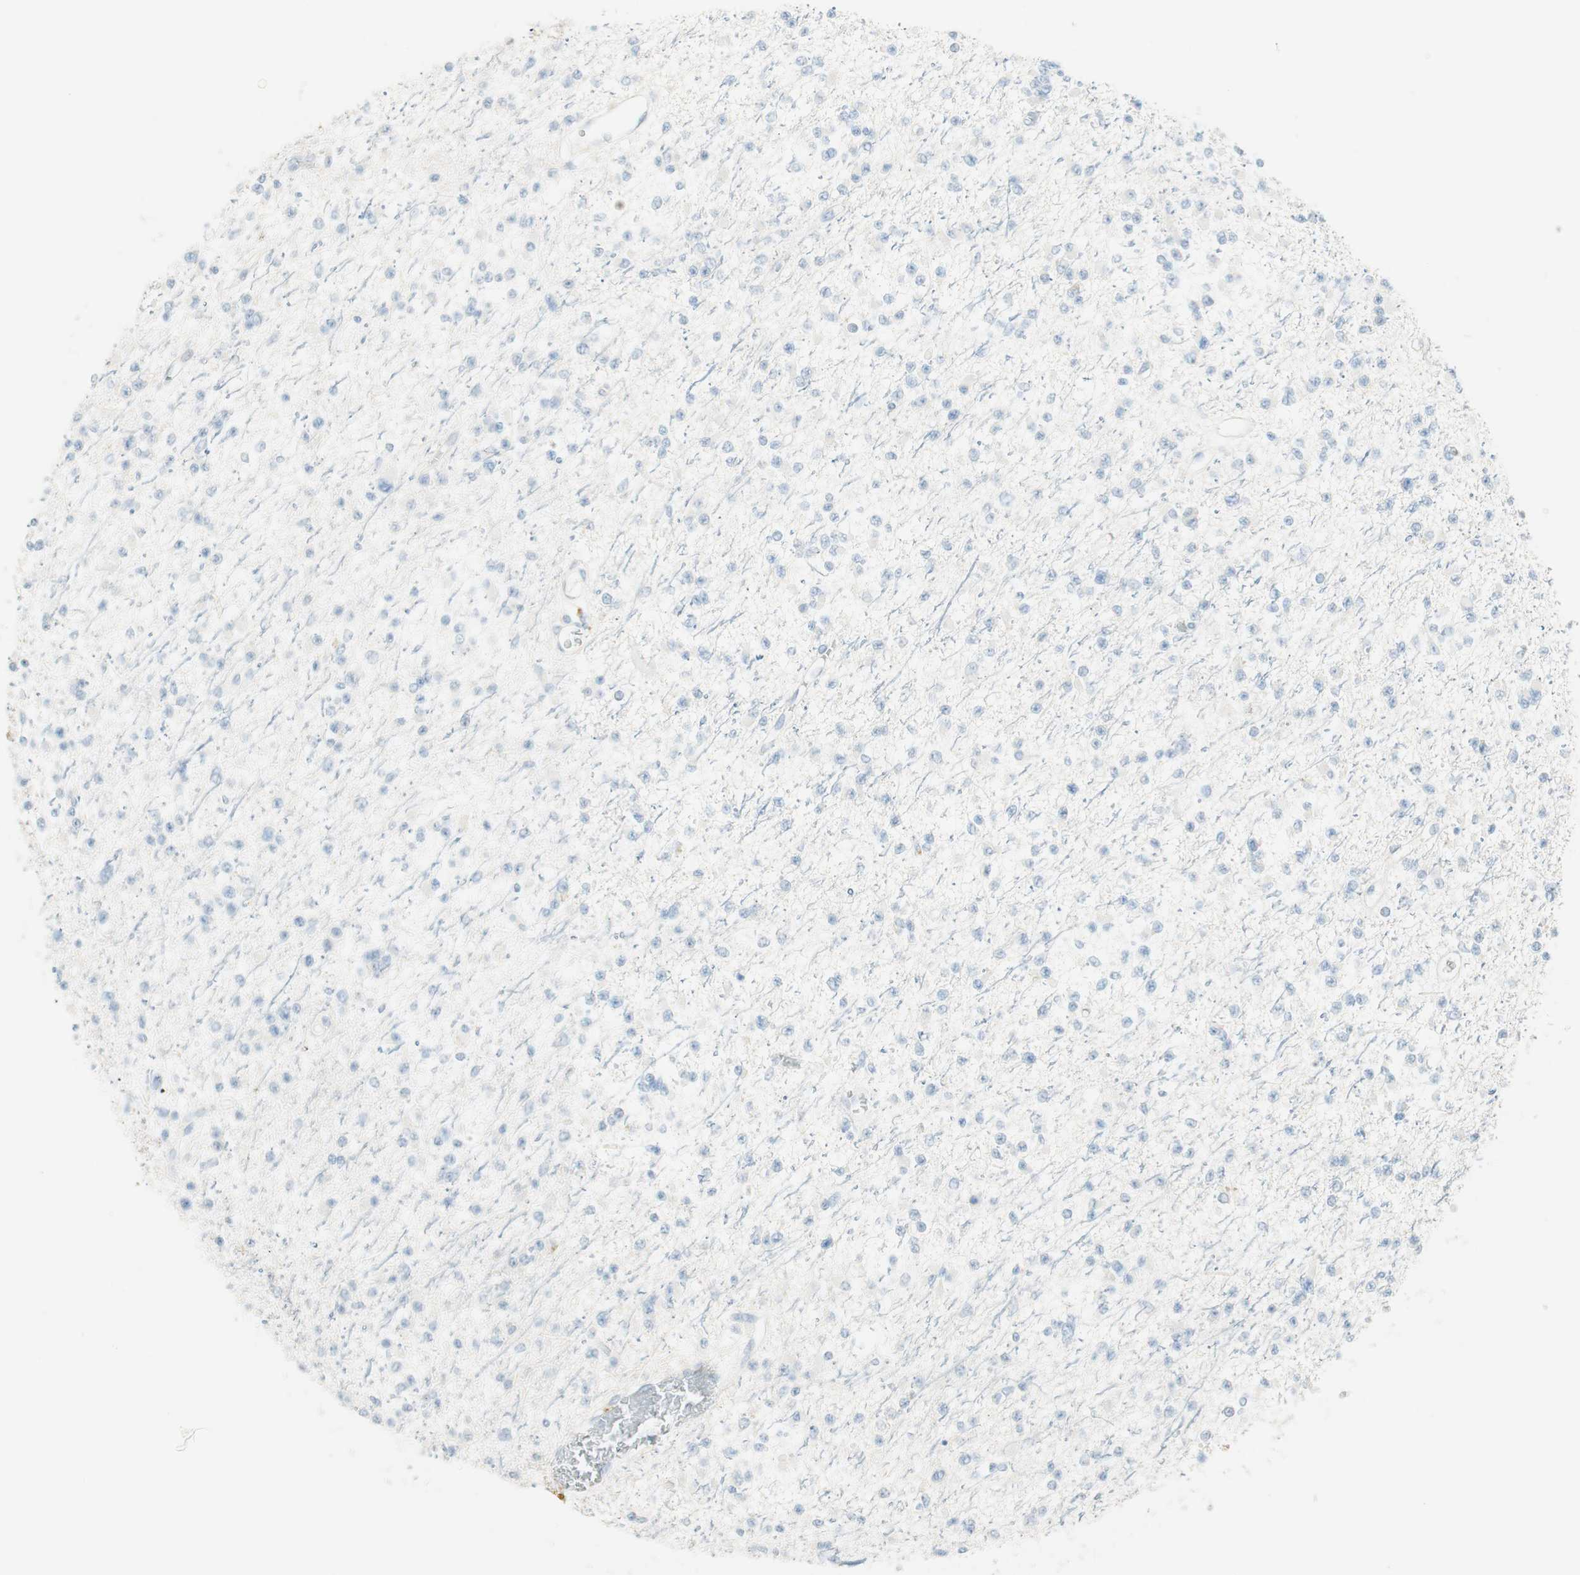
{"staining": {"intensity": "negative", "quantity": "none", "location": "none"}, "tissue": "glioma", "cell_type": "Tumor cells", "image_type": "cancer", "snomed": [{"axis": "morphology", "description": "Glioma, malignant, Low grade"}, {"axis": "topography", "description": "Brain"}], "caption": "An IHC photomicrograph of glioma is shown. There is no staining in tumor cells of glioma.", "gene": "HPGD", "patient": {"sex": "female", "age": 22}}